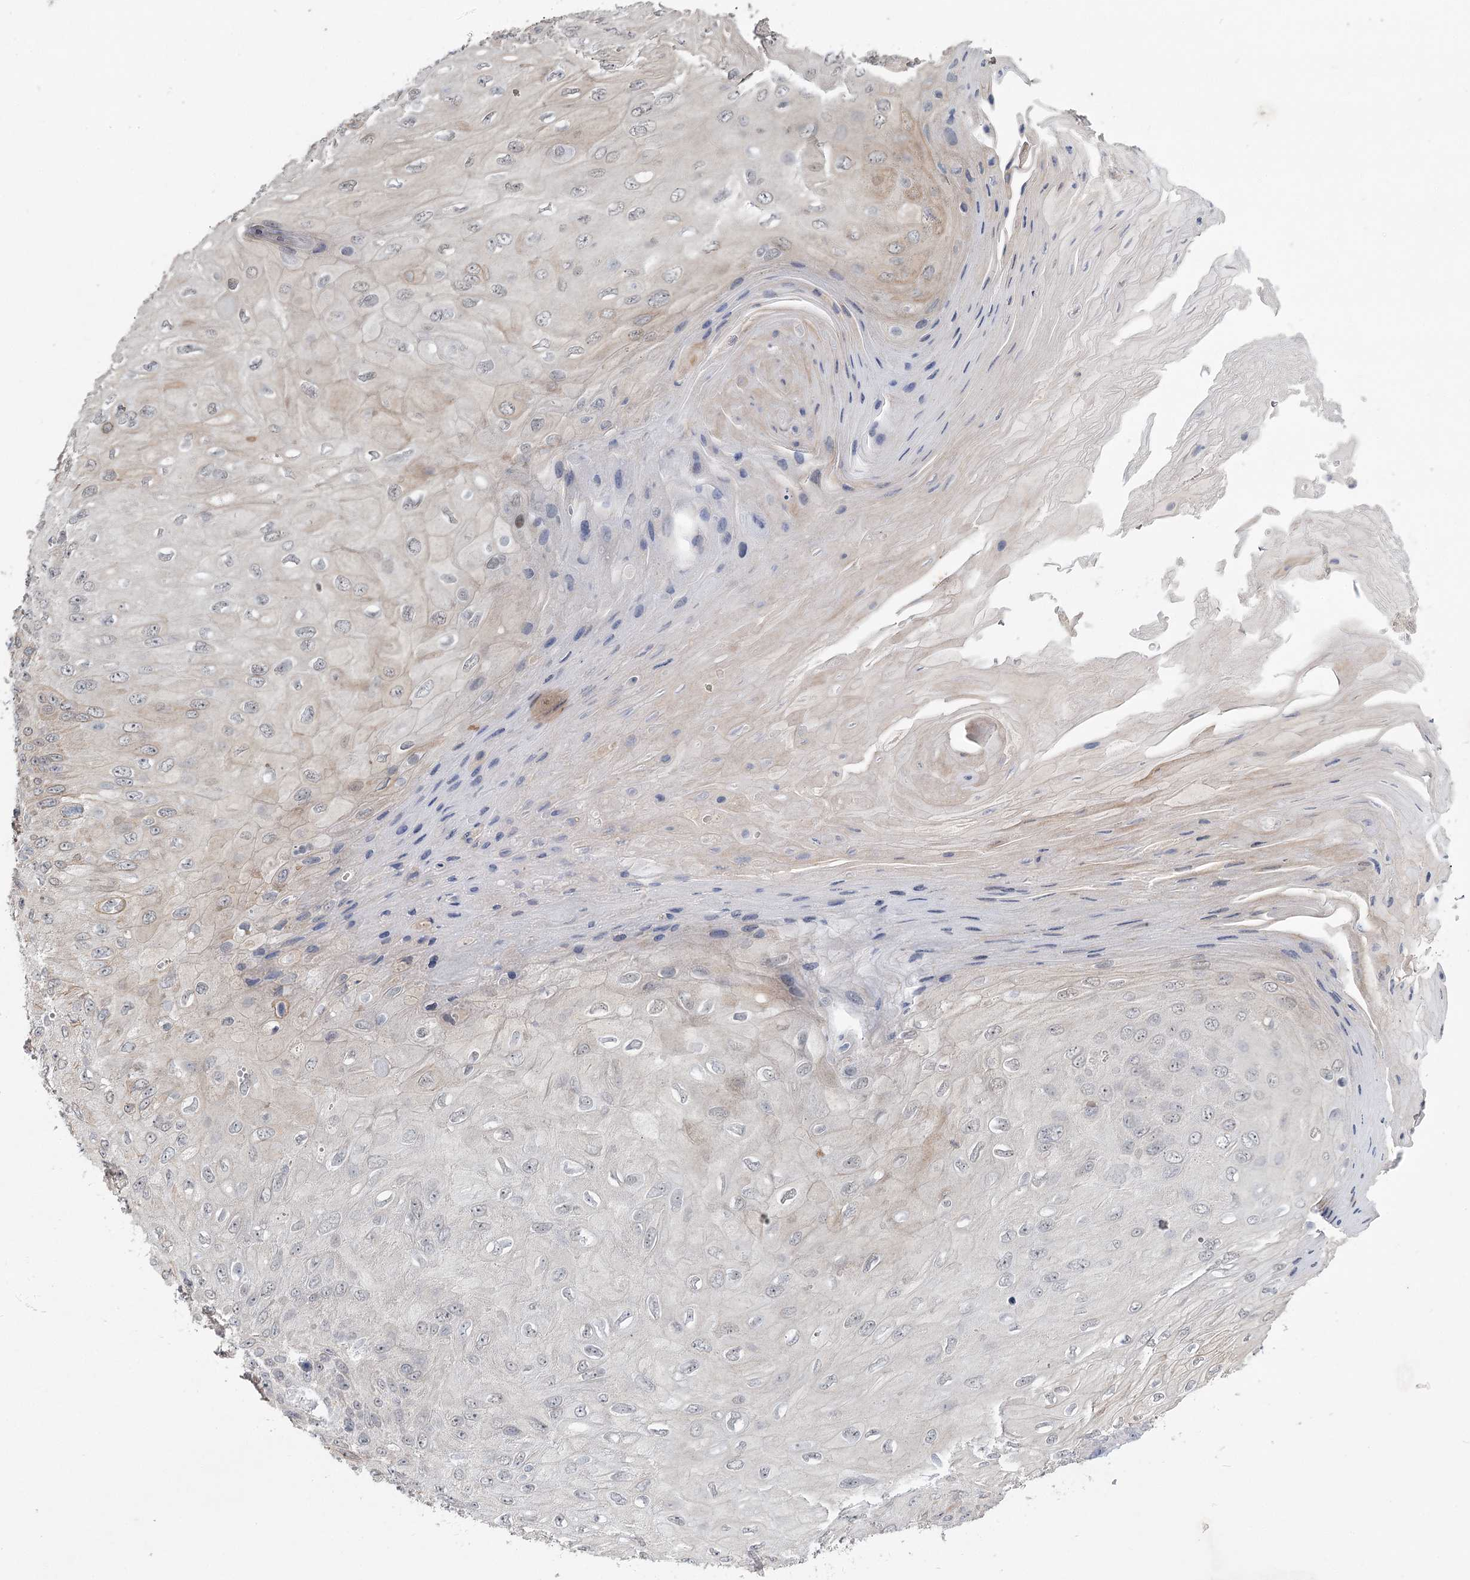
{"staining": {"intensity": "negative", "quantity": "none", "location": "none"}, "tissue": "skin cancer", "cell_type": "Tumor cells", "image_type": "cancer", "snomed": [{"axis": "morphology", "description": "Squamous cell carcinoma, NOS"}, {"axis": "topography", "description": "Skin"}], "caption": "This is an immunohistochemistry (IHC) histopathology image of human squamous cell carcinoma (skin). There is no expression in tumor cells.", "gene": "TMEM70", "patient": {"sex": "female", "age": 88}}